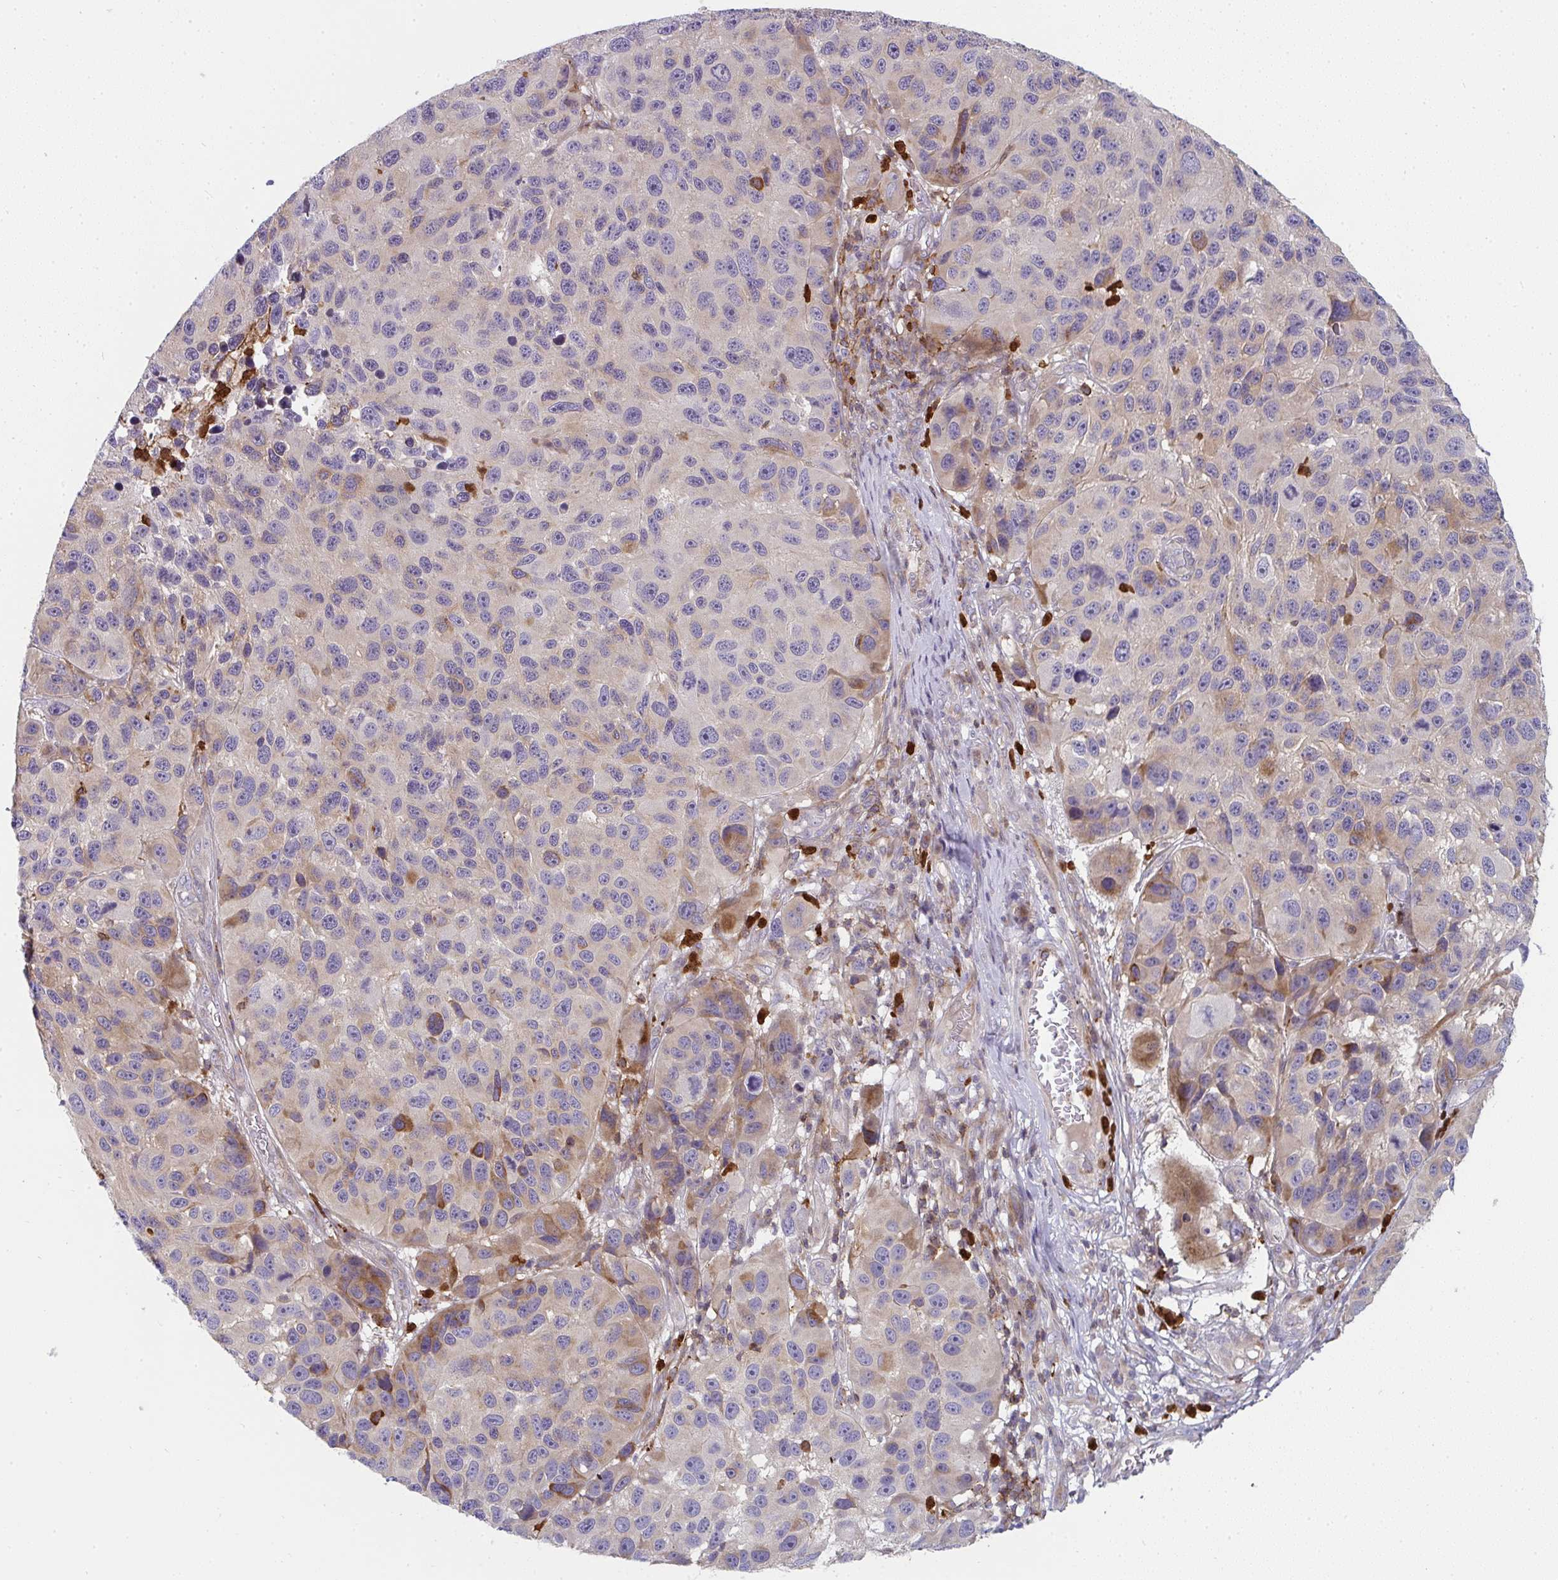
{"staining": {"intensity": "negative", "quantity": "none", "location": "none"}, "tissue": "melanoma", "cell_type": "Tumor cells", "image_type": "cancer", "snomed": [{"axis": "morphology", "description": "Malignant melanoma, NOS"}, {"axis": "topography", "description": "Skin"}], "caption": "A high-resolution image shows immunohistochemistry (IHC) staining of melanoma, which shows no significant positivity in tumor cells.", "gene": "CSF3R", "patient": {"sex": "male", "age": 53}}